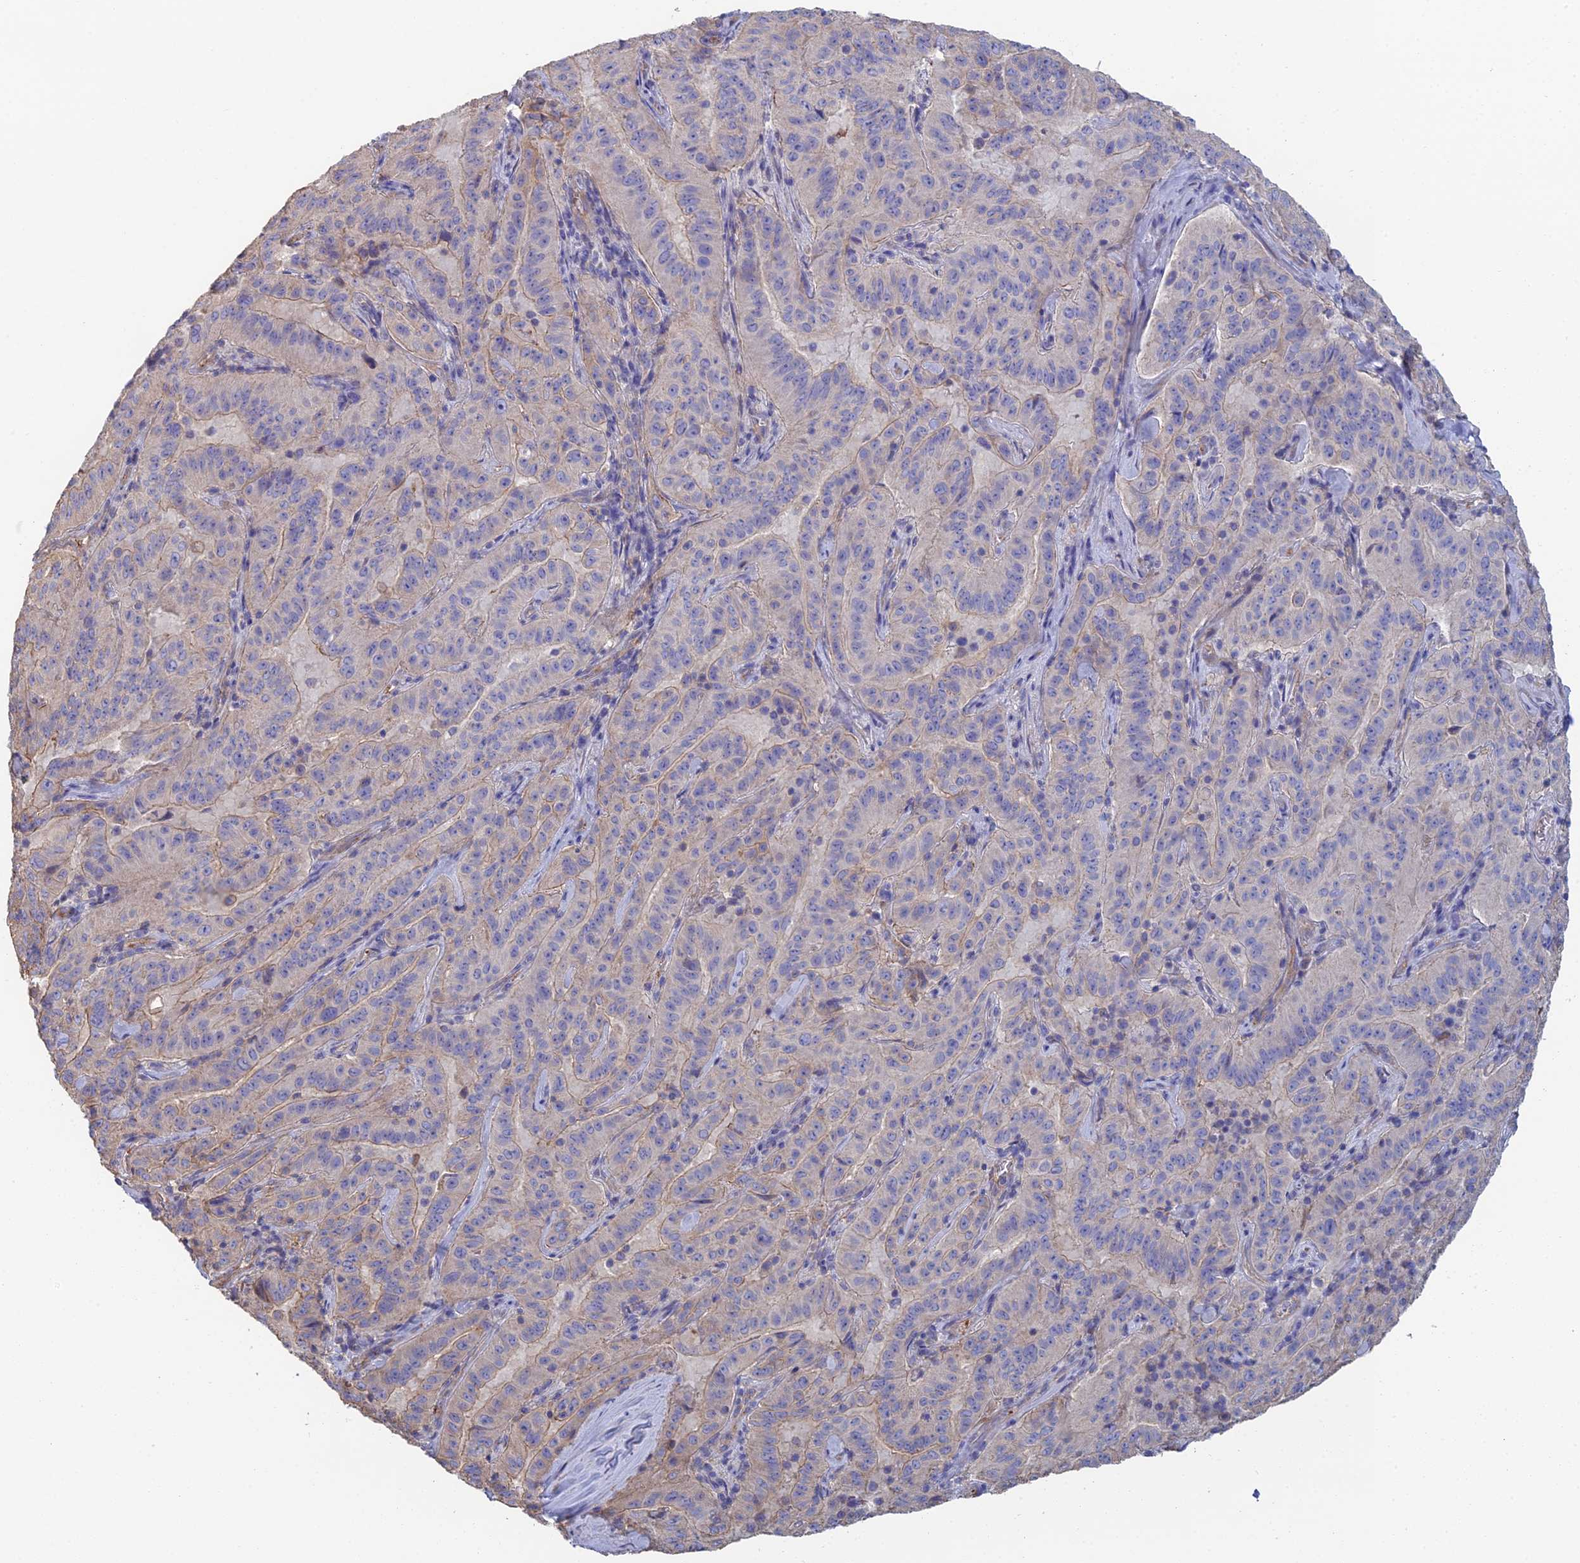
{"staining": {"intensity": "weak", "quantity": "<25%", "location": "cytoplasmic/membranous"}, "tissue": "pancreatic cancer", "cell_type": "Tumor cells", "image_type": "cancer", "snomed": [{"axis": "morphology", "description": "Adenocarcinoma, NOS"}, {"axis": "topography", "description": "Pancreas"}], "caption": "IHC micrograph of neoplastic tissue: human adenocarcinoma (pancreatic) stained with DAB reveals no significant protein positivity in tumor cells.", "gene": "PCDHA5", "patient": {"sex": "male", "age": 63}}